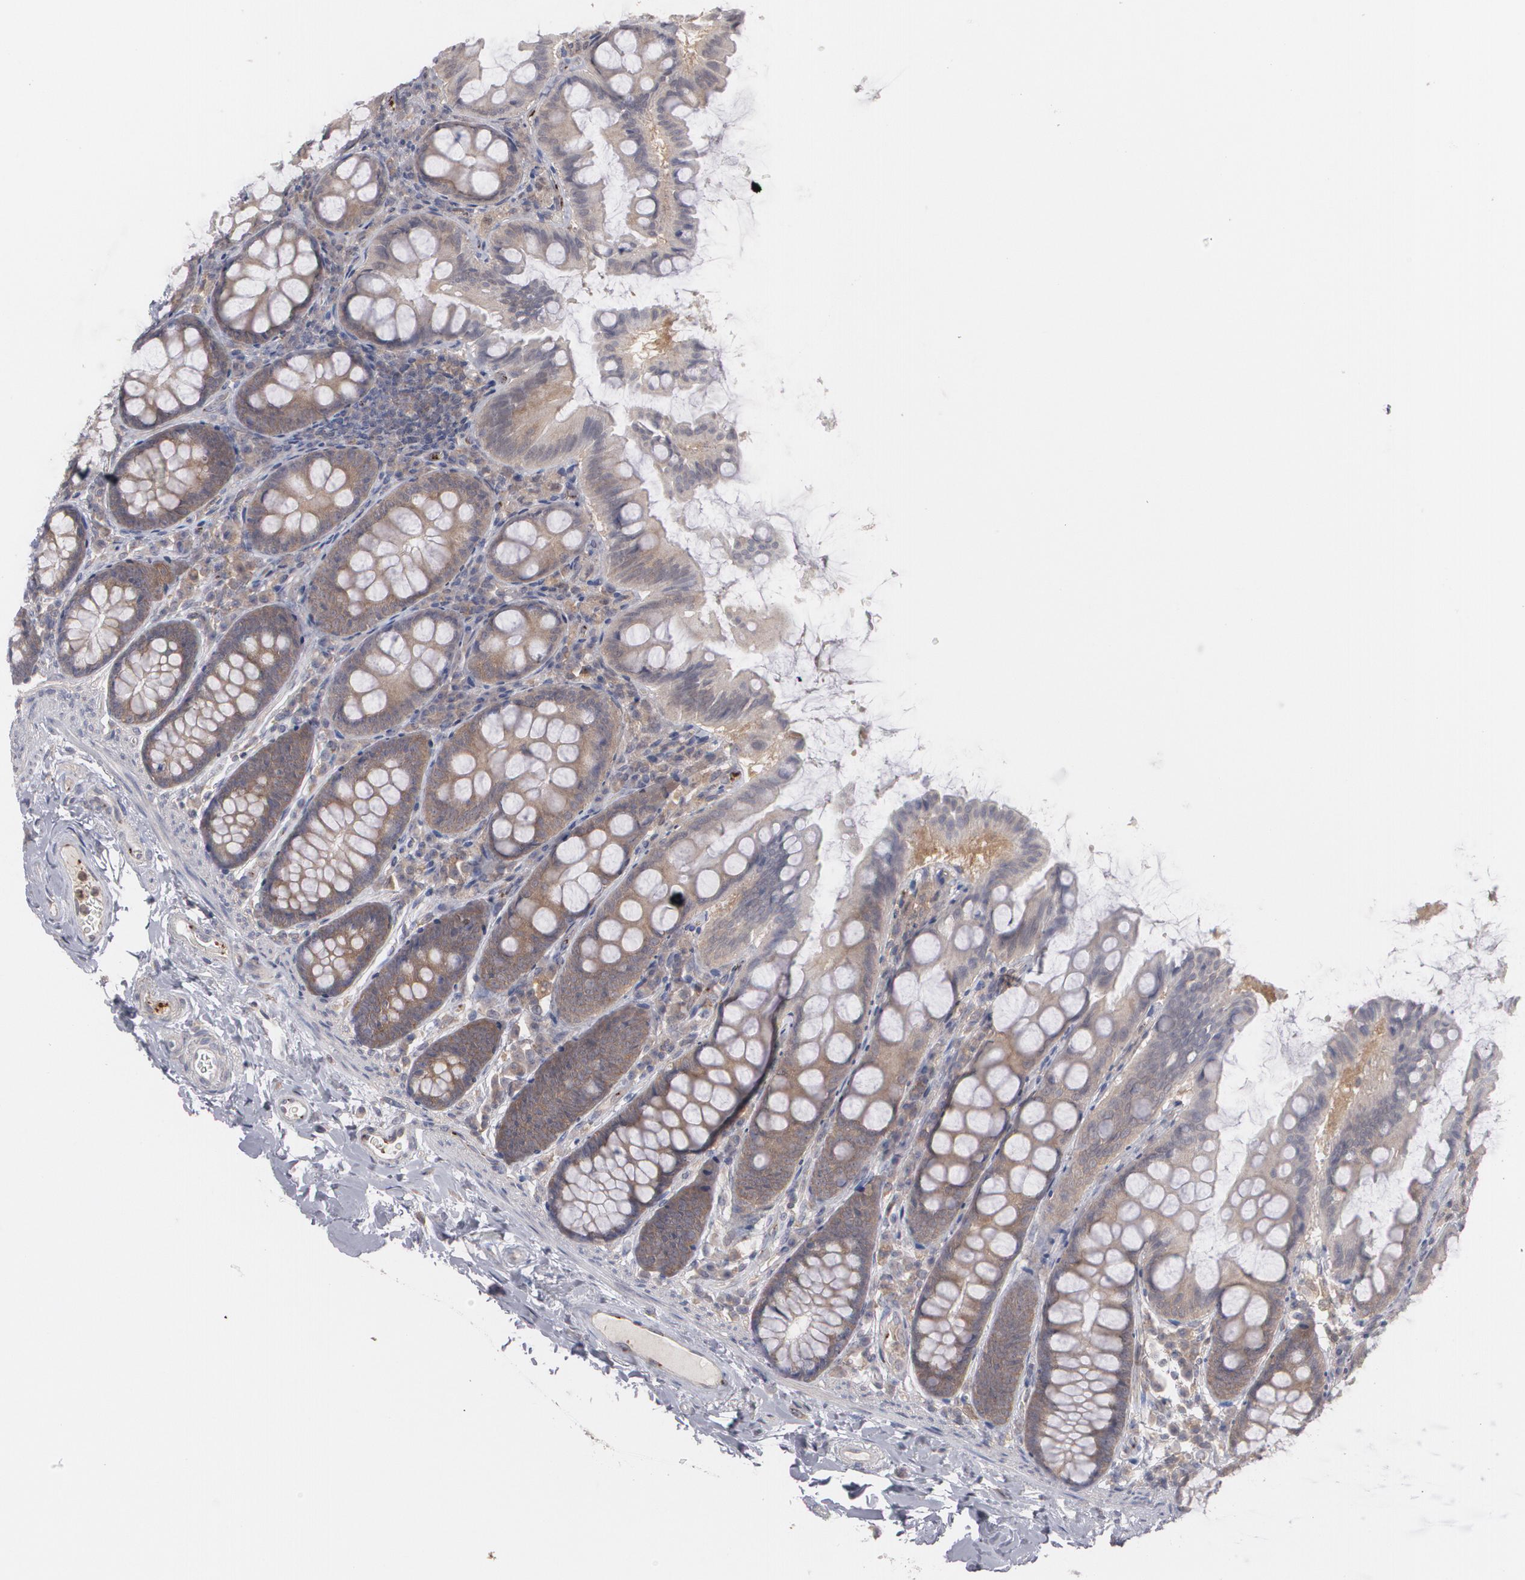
{"staining": {"intensity": "weak", "quantity": ">75%", "location": "cytoplasmic/membranous"}, "tissue": "colon", "cell_type": "Endothelial cells", "image_type": "normal", "snomed": [{"axis": "morphology", "description": "Normal tissue, NOS"}, {"axis": "topography", "description": "Colon"}], "caption": "Weak cytoplasmic/membranous positivity for a protein is appreciated in about >75% of endothelial cells of benign colon using immunohistochemistry (IHC).", "gene": "HTT", "patient": {"sex": "female", "age": 61}}